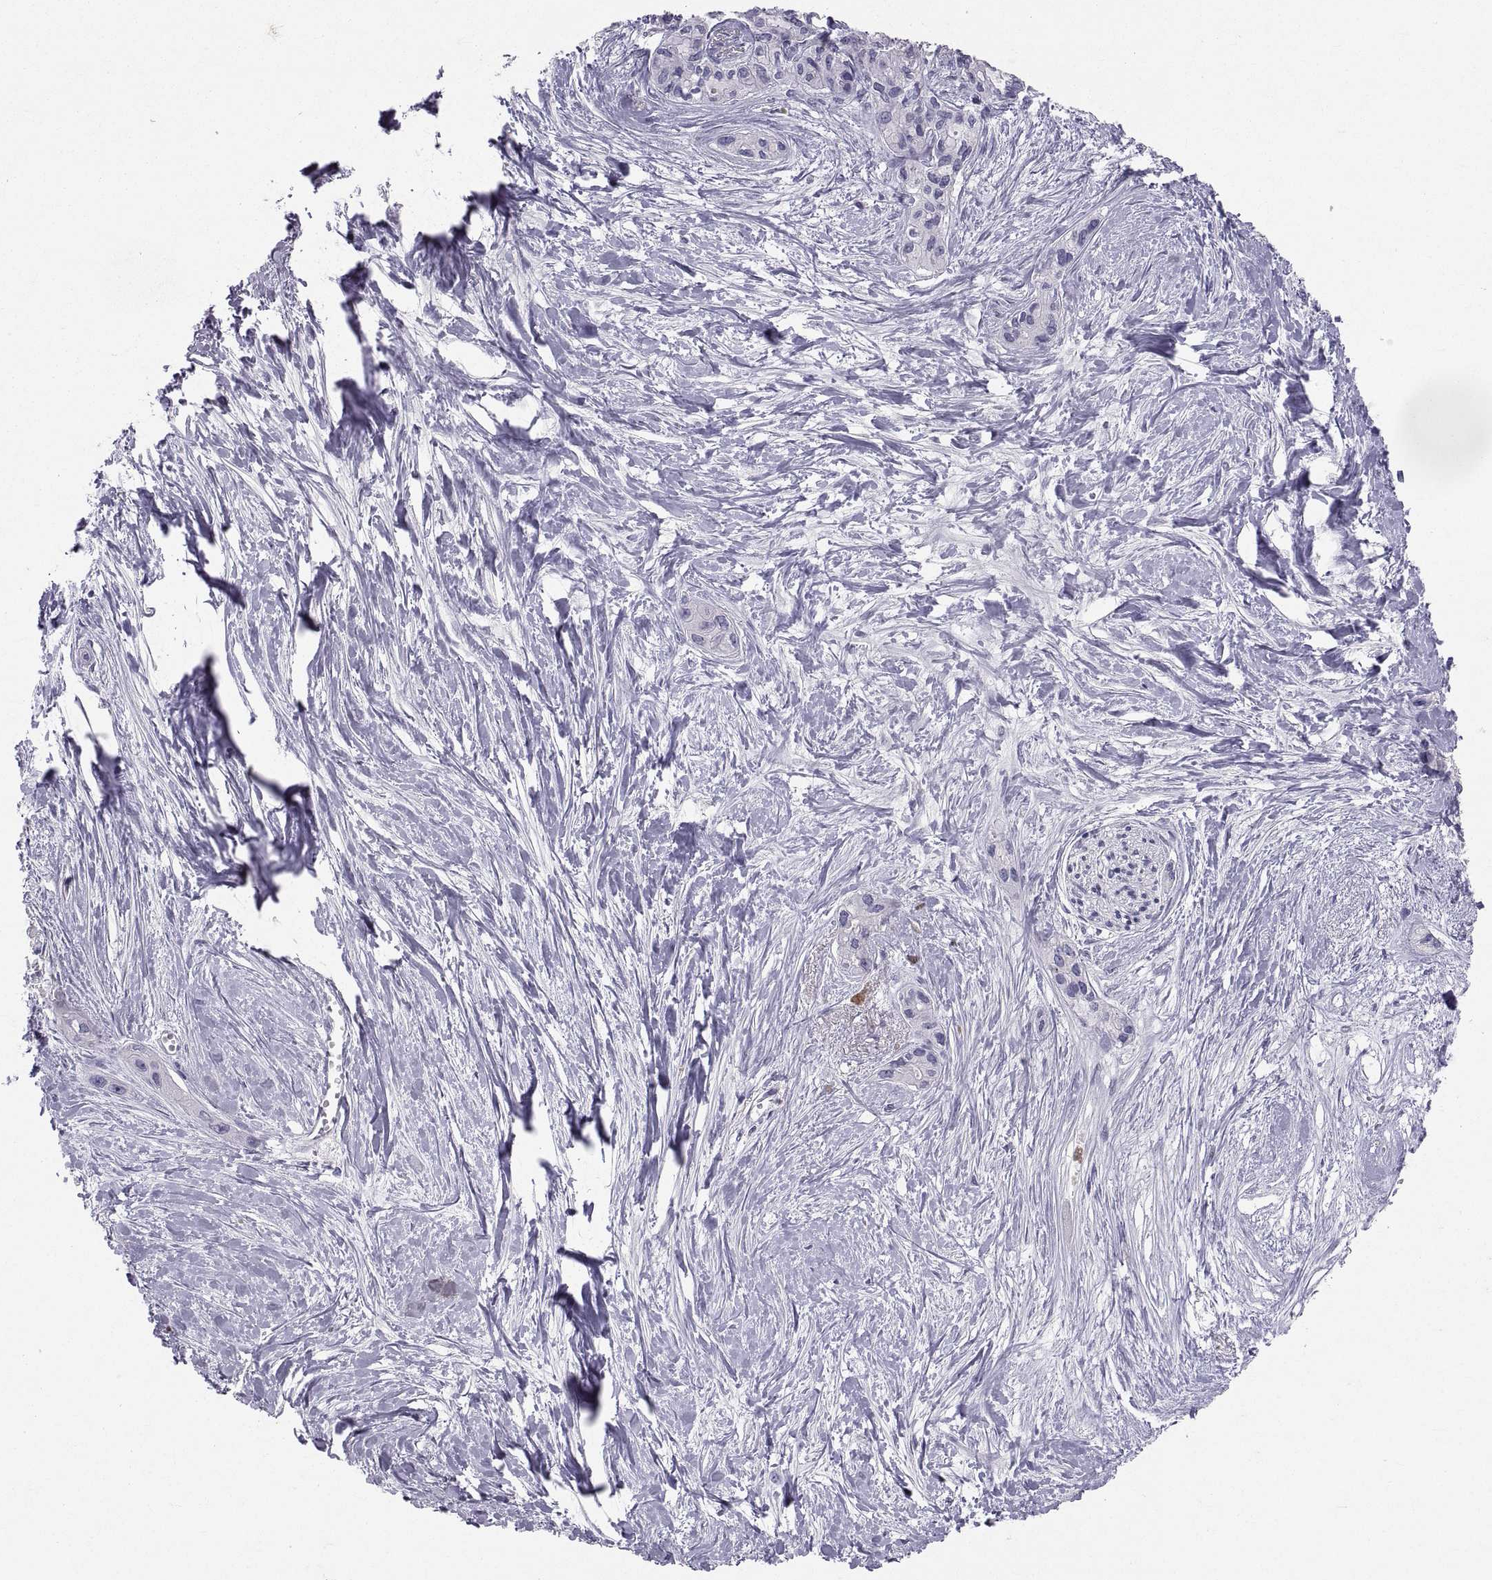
{"staining": {"intensity": "negative", "quantity": "none", "location": "none"}, "tissue": "pancreatic cancer", "cell_type": "Tumor cells", "image_type": "cancer", "snomed": [{"axis": "morphology", "description": "Adenocarcinoma, NOS"}, {"axis": "topography", "description": "Pancreas"}], "caption": "A micrograph of pancreatic cancer stained for a protein reveals no brown staining in tumor cells.", "gene": "PTN", "patient": {"sex": "female", "age": 50}}